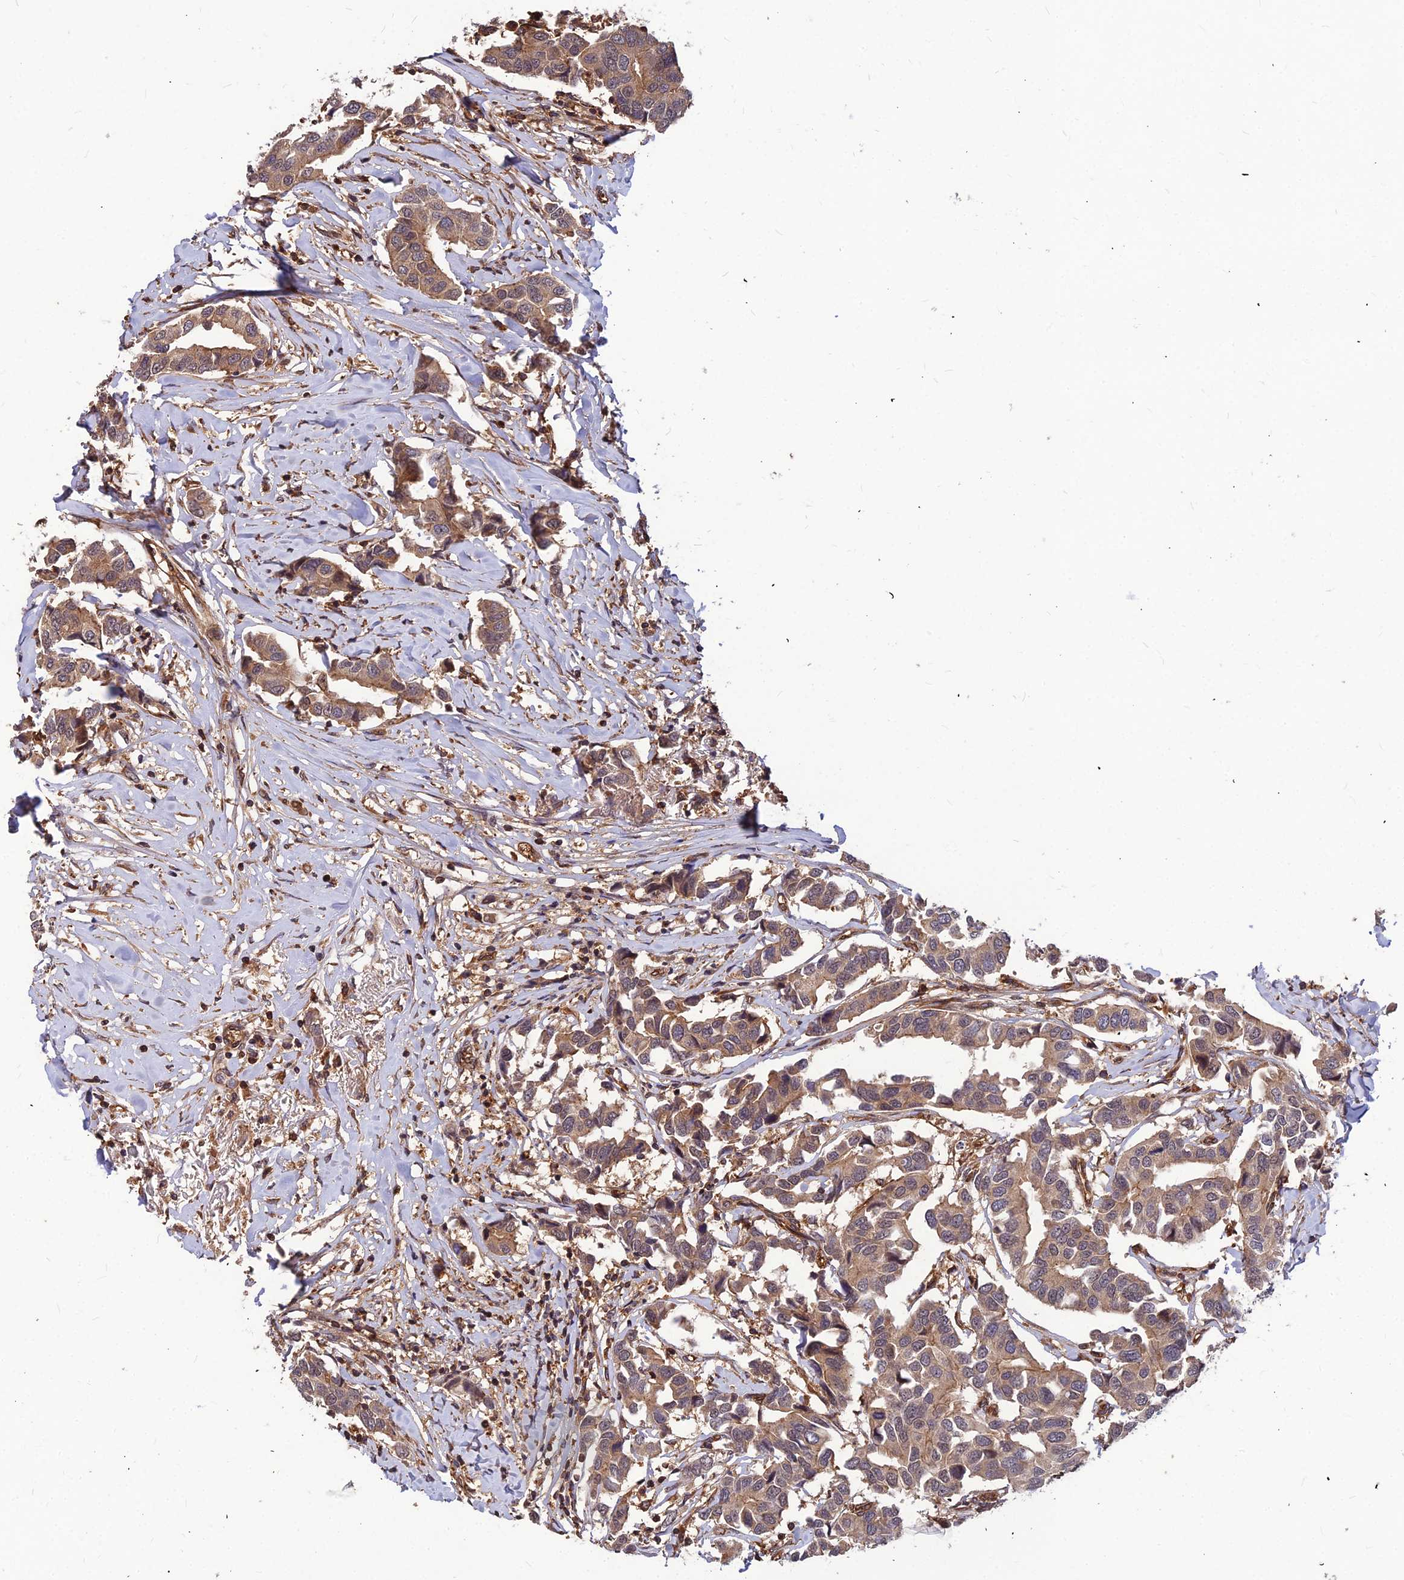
{"staining": {"intensity": "weak", "quantity": ">75%", "location": "cytoplasmic/membranous,nuclear"}, "tissue": "breast cancer", "cell_type": "Tumor cells", "image_type": "cancer", "snomed": [{"axis": "morphology", "description": "Duct carcinoma"}, {"axis": "topography", "description": "Breast"}], "caption": "This histopathology image displays IHC staining of infiltrating ductal carcinoma (breast), with low weak cytoplasmic/membranous and nuclear staining in about >75% of tumor cells.", "gene": "ZNF467", "patient": {"sex": "female", "age": 80}}